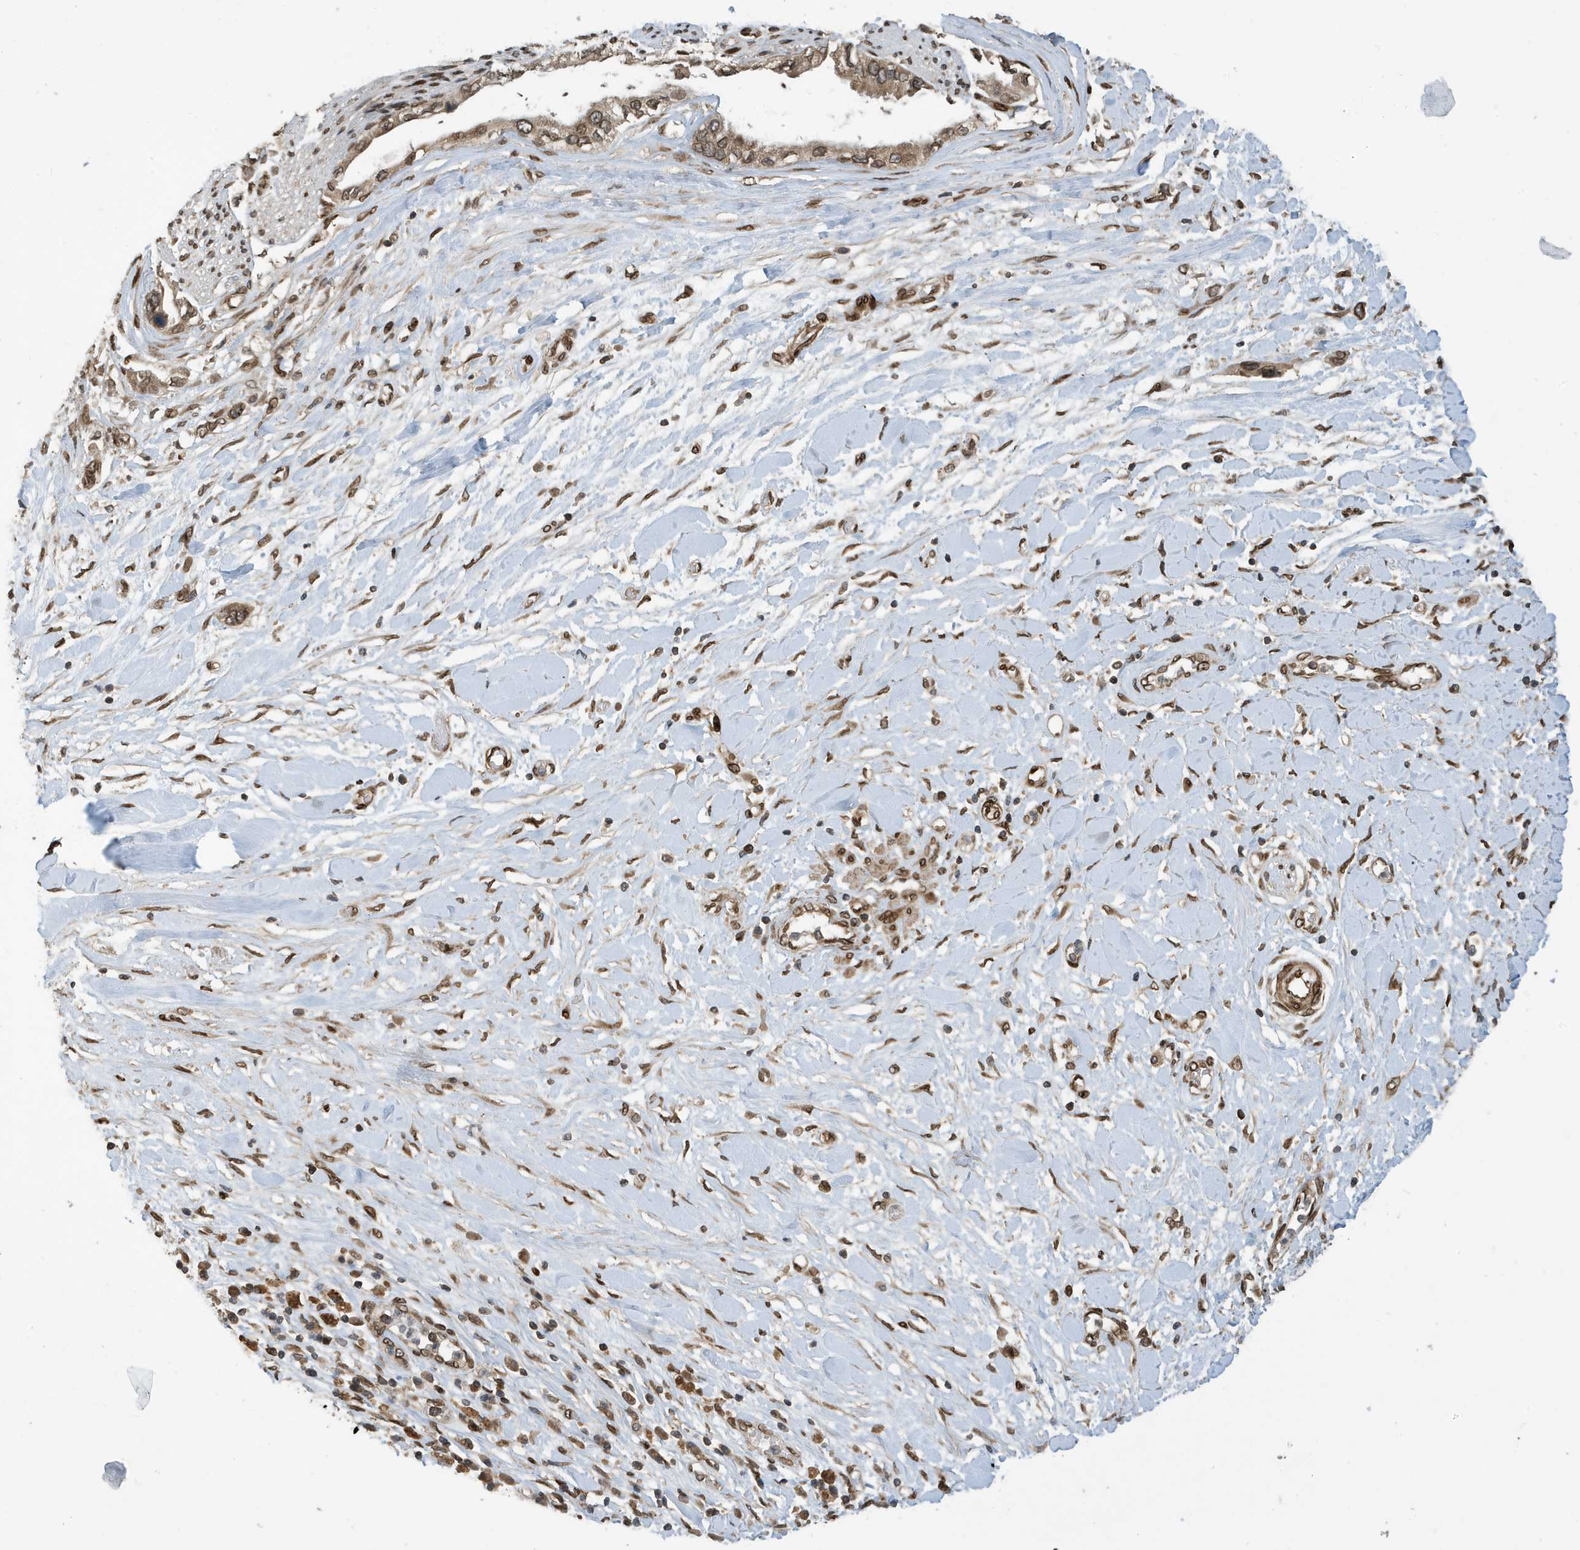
{"staining": {"intensity": "moderate", "quantity": ">75%", "location": "cytoplasmic/membranous,nuclear"}, "tissue": "pancreatic cancer", "cell_type": "Tumor cells", "image_type": "cancer", "snomed": [{"axis": "morphology", "description": "Inflammation, NOS"}, {"axis": "morphology", "description": "Adenocarcinoma, NOS"}, {"axis": "topography", "description": "Pancreas"}], "caption": "Moderate cytoplasmic/membranous and nuclear protein staining is appreciated in approximately >75% of tumor cells in pancreatic adenocarcinoma.", "gene": "DUSP18", "patient": {"sex": "female", "age": 56}}